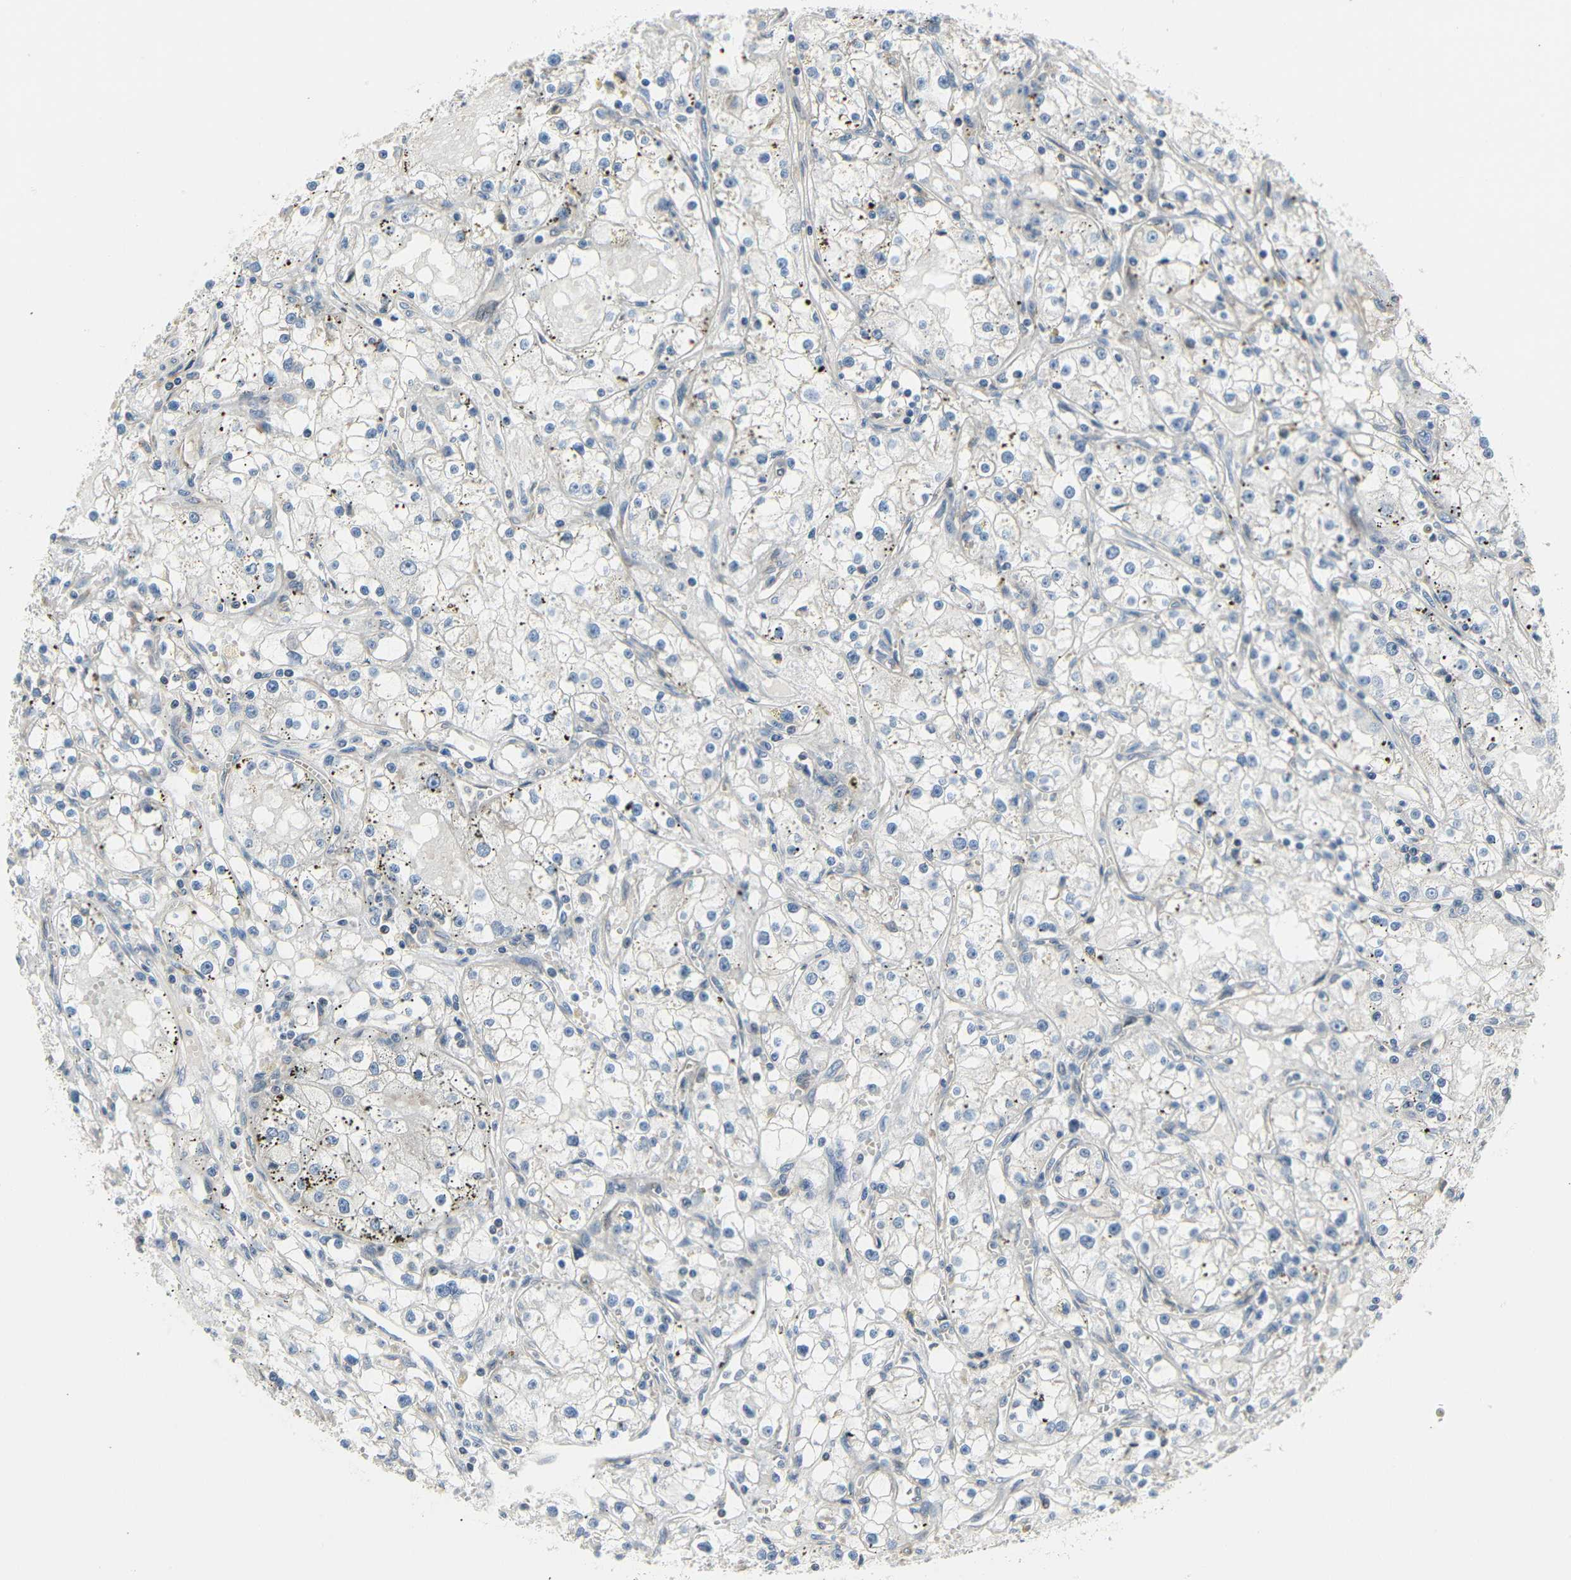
{"staining": {"intensity": "negative", "quantity": "none", "location": "none"}, "tissue": "renal cancer", "cell_type": "Tumor cells", "image_type": "cancer", "snomed": [{"axis": "morphology", "description": "Adenocarcinoma, NOS"}, {"axis": "topography", "description": "Kidney"}], "caption": "This is an immunohistochemistry (IHC) histopathology image of human renal cancer (adenocarcinoma). There is no positivity in tumor cells.", "gene": "IMPG2", "patient": {"sex": "male", "age": 56}}